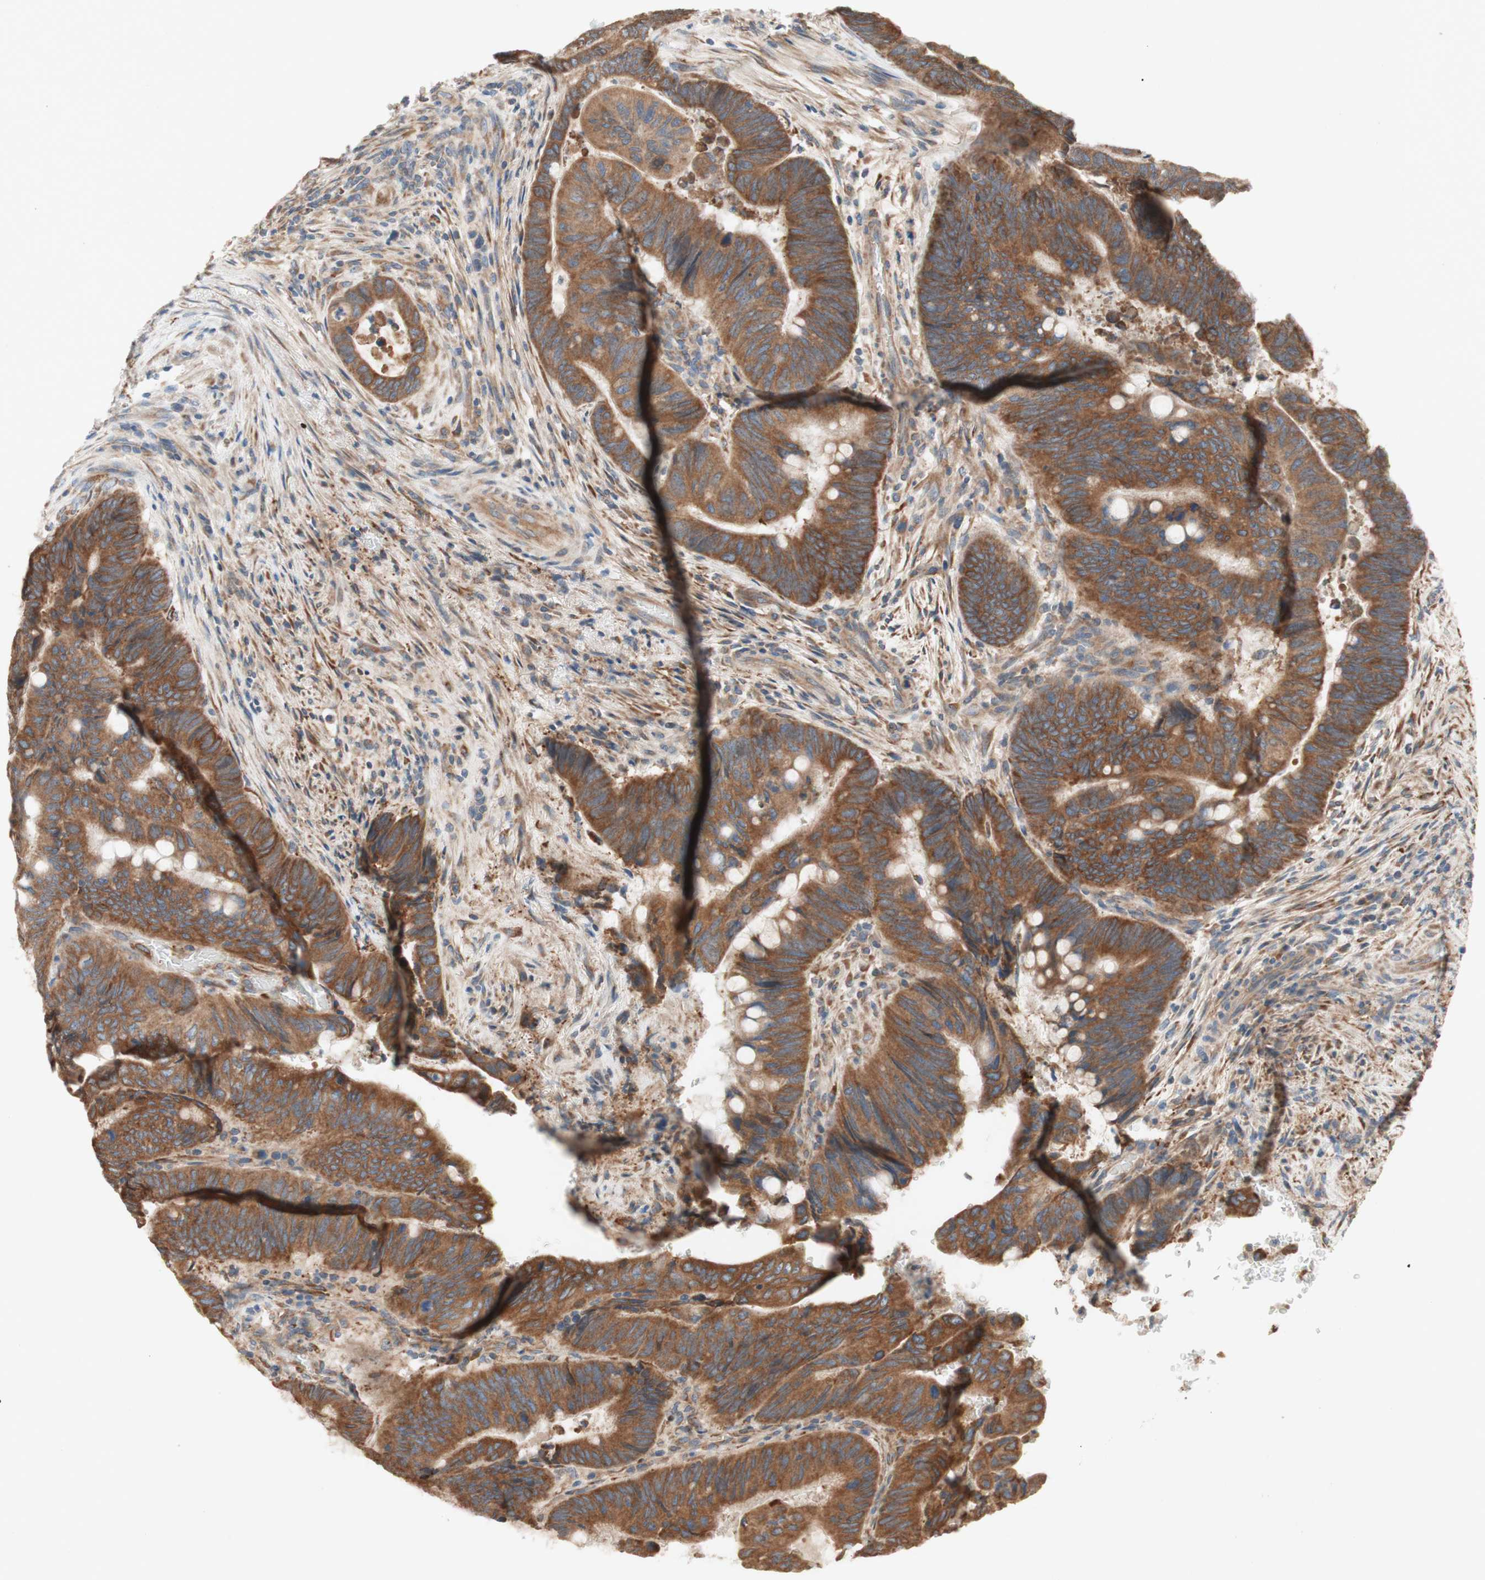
{"staining": {"intensity": "moderate", "quantity": ">75%", "location": "cytoplasmic/membranous"}, "tissue": "colorectal cancer", "cell_type": "Tumor cells", "image_type": "cancer", "snomed": [{"axis": "morphology", "description": "Normal tissue, NOS"}, {"axis": "morphology", "description": "Adenocarcinoma, NOS"}, {"axis": "topography", "description": "Rectum"}, {"axis": "topography", "description": "Peripheral nerve tissue"}], "caption": "Immunohistochemistry (IHC) of adenocarcinoma (colorectal) displays medium levels of moderate cytoplasmic/membranous positivity in about >75% of tumor cells. (DAB (3,3'-diaminobenzidine) IHC, brown staining for protein, blue staining for nuclei).", "gene": "SOCS2", "patient": {"sex": "male", "age": 92}}